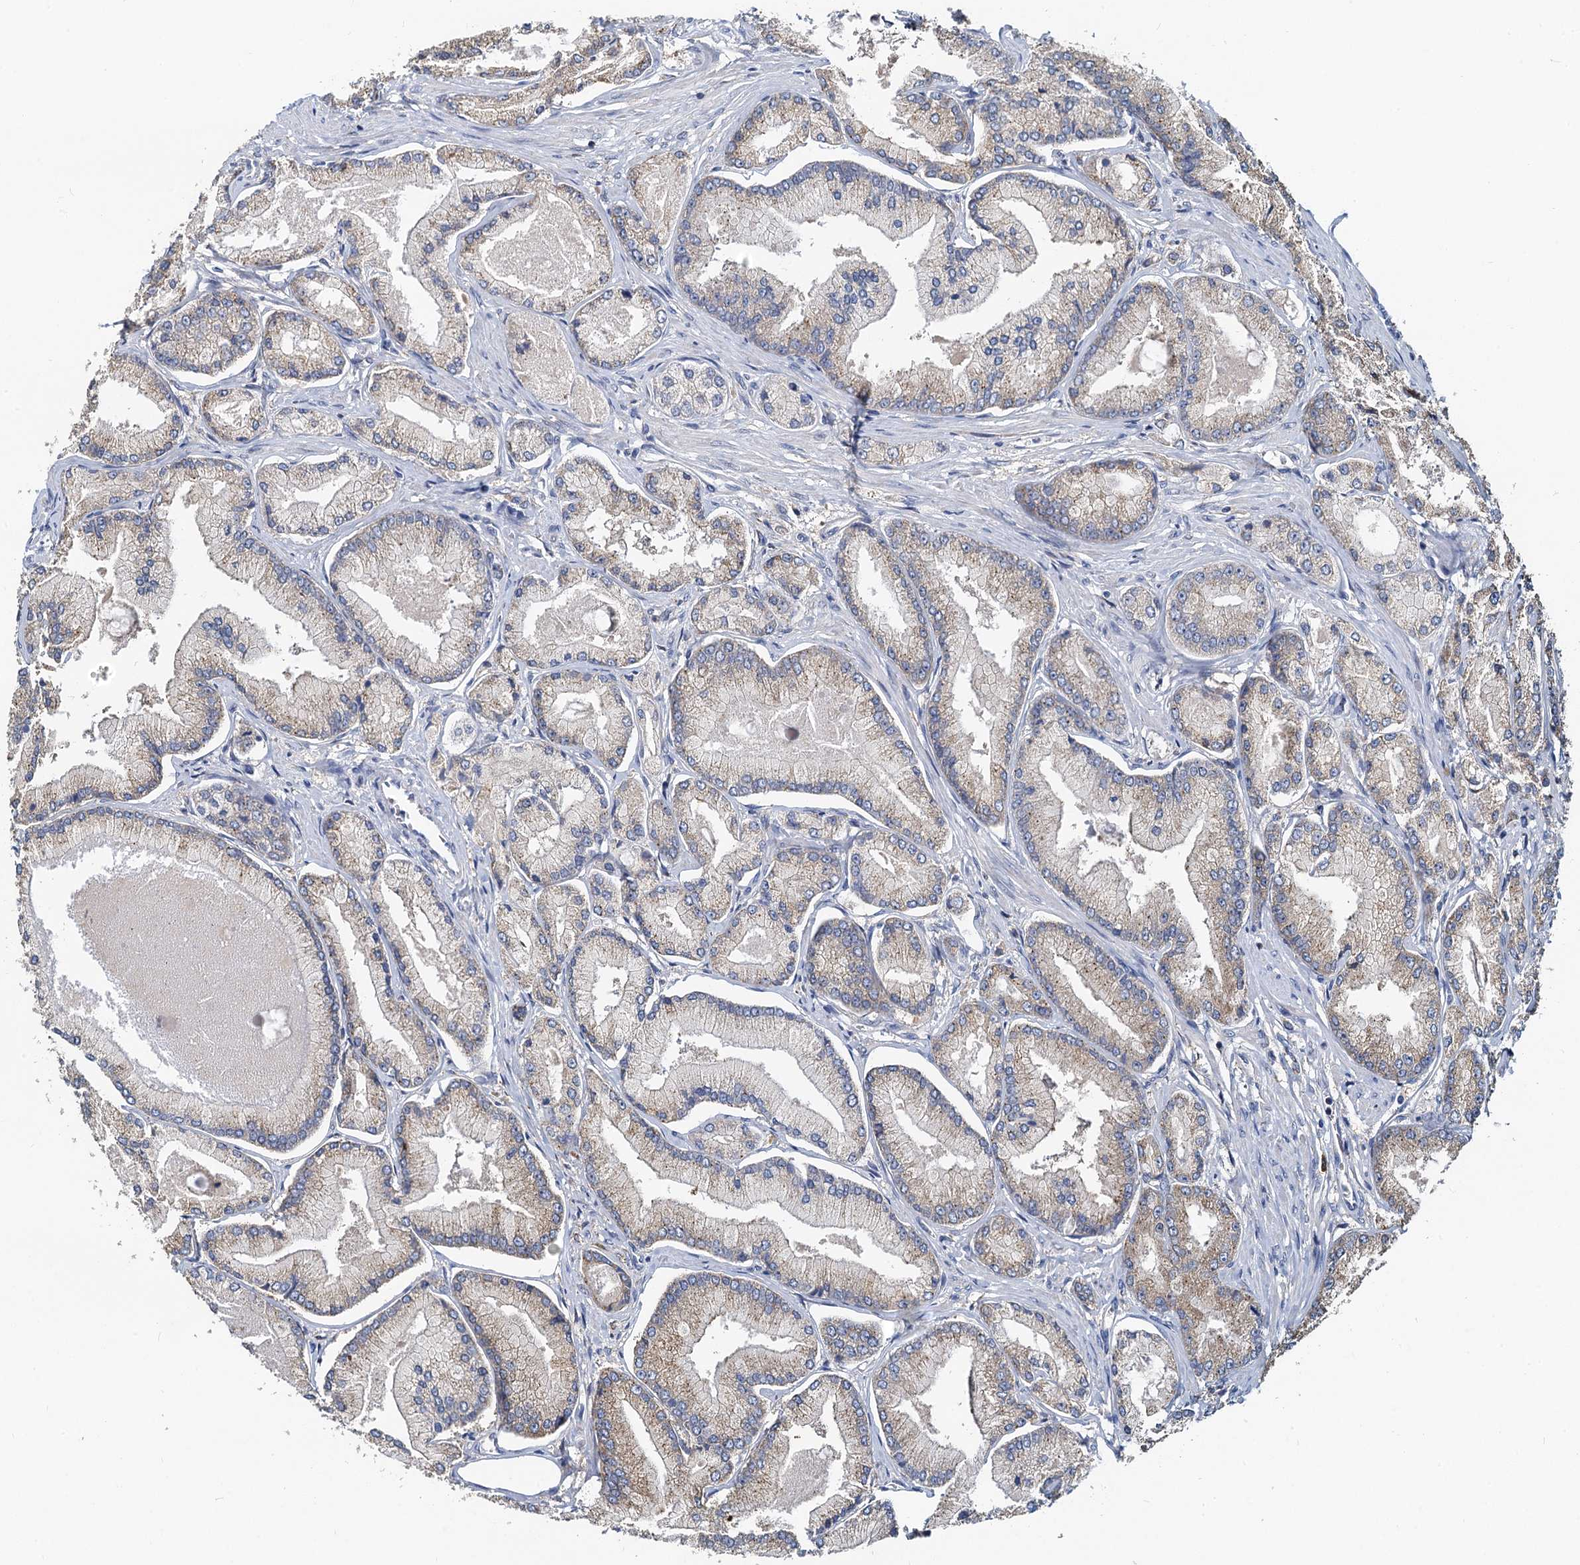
{"staining": {"intensity": "weak", "quantity": "25%-75%", "location": "cytoplasmic/membranous"}, "tissue": "prostate cancer", "cell_type": "Tumor cells", "image_type": "cancer", "snomed": [{"axis": "morphology", "description": "Adenocarcinoma, Low grade"}, {"axis": "topography", "description": "Prostate"}], "caption": "Adenocarcinoma (low-grade) (prostate) tissue exhibits weak cytoplasmic/membranous positivity in about 25%-75% of tumor cells", "gene": "NKAPD1", "patient": {"sex": "male", "age": 74}}